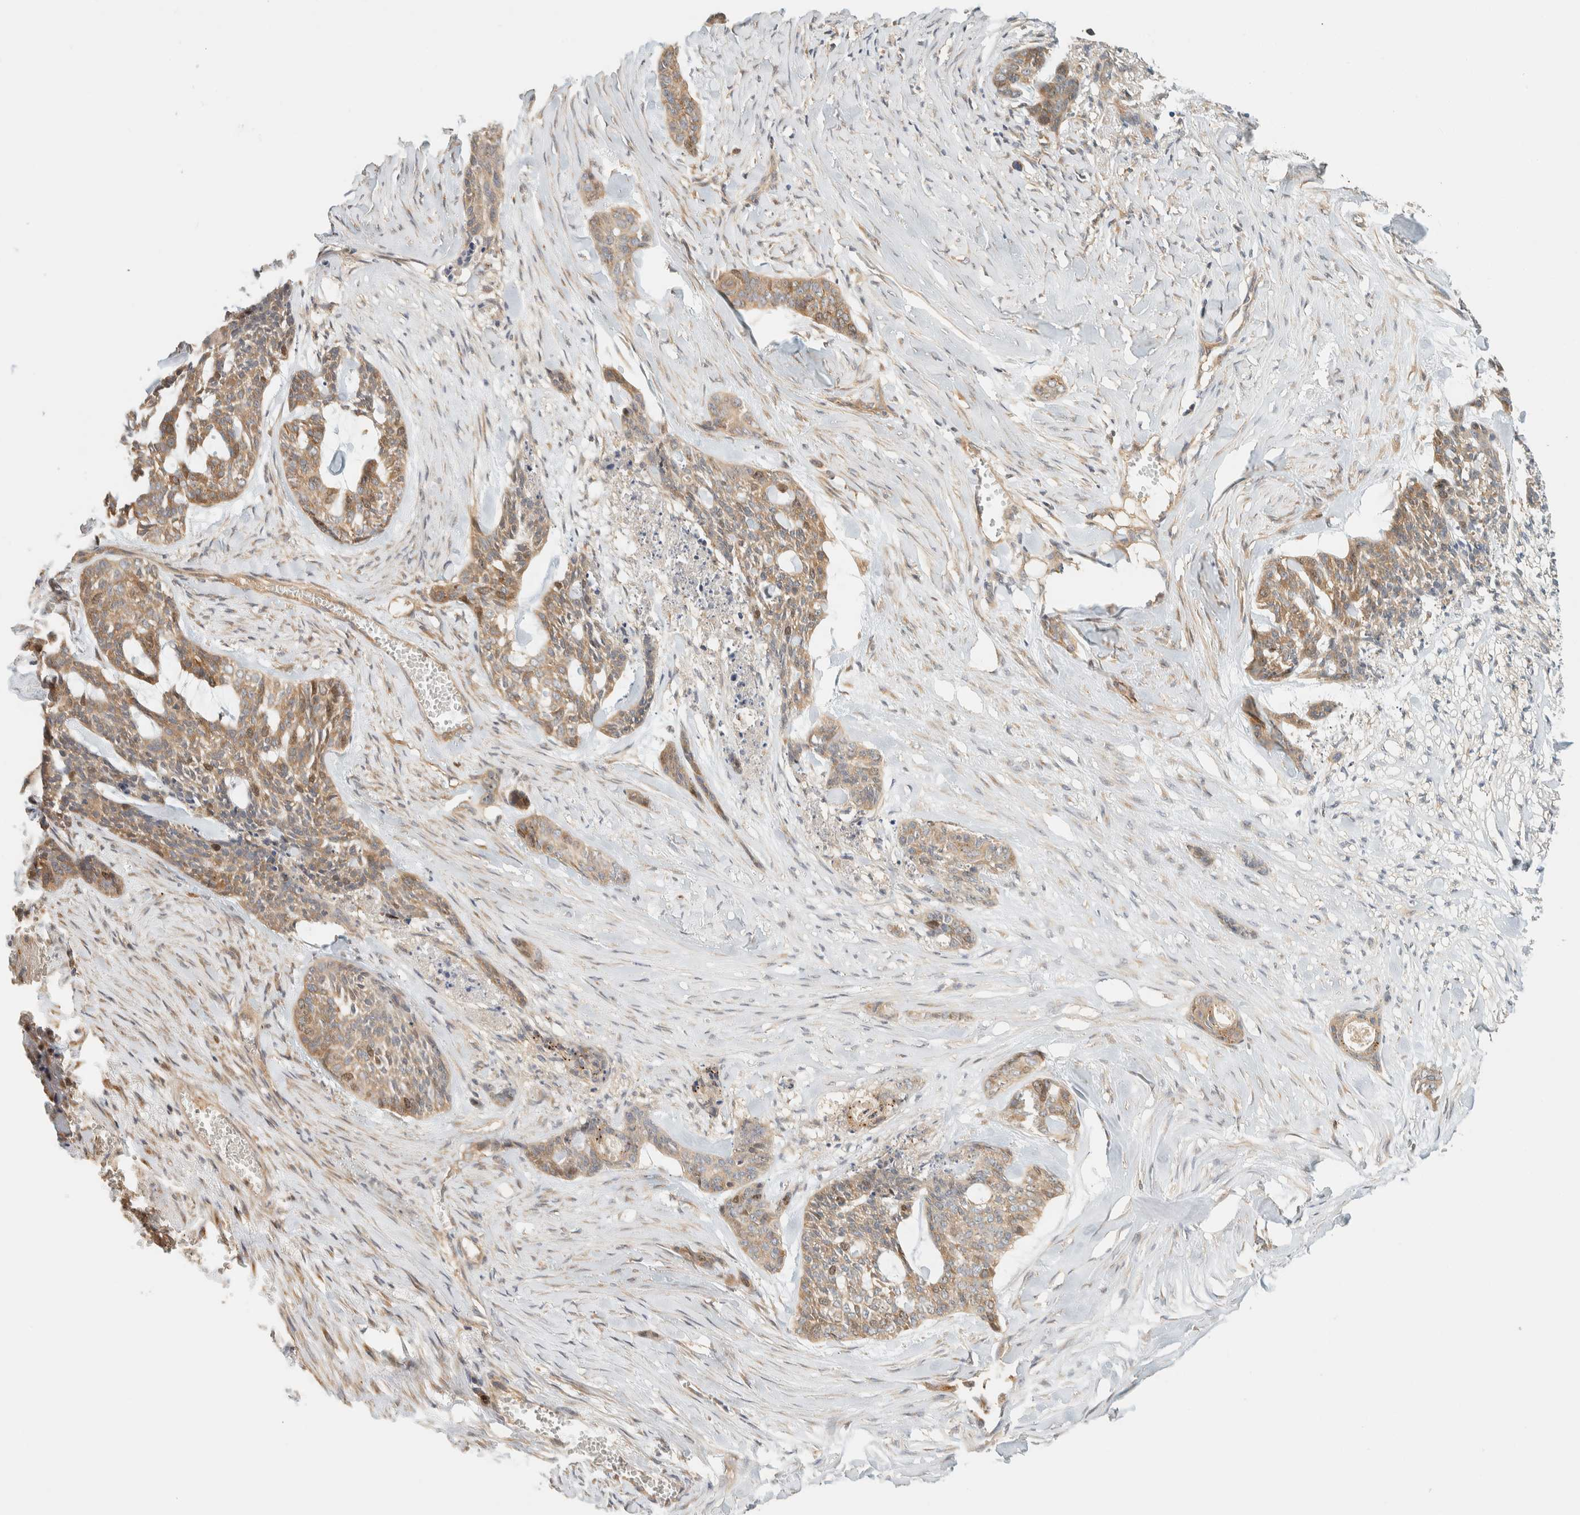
{"staining": {"intensity": "weak", "quantity": ">75%", "location": "cytoplasmic/membranous"}, "tissue": "skin cancer", "cell_type": "Tumor cells", "image_type": "cancer", "snomed": [{"axis": "morphology", "description": "Basal cell carcinoma"}, {"axis": "topography", "description": "Skin"}], "caption": "This photomicrograph exhibits IHC staining of human skin cancer, with low weak cytoplasmic/membranous expression in approximately >75% of tumor cells.", "gene": "ARFGEF1", "patient": {"sex": "female", "age": 64}}